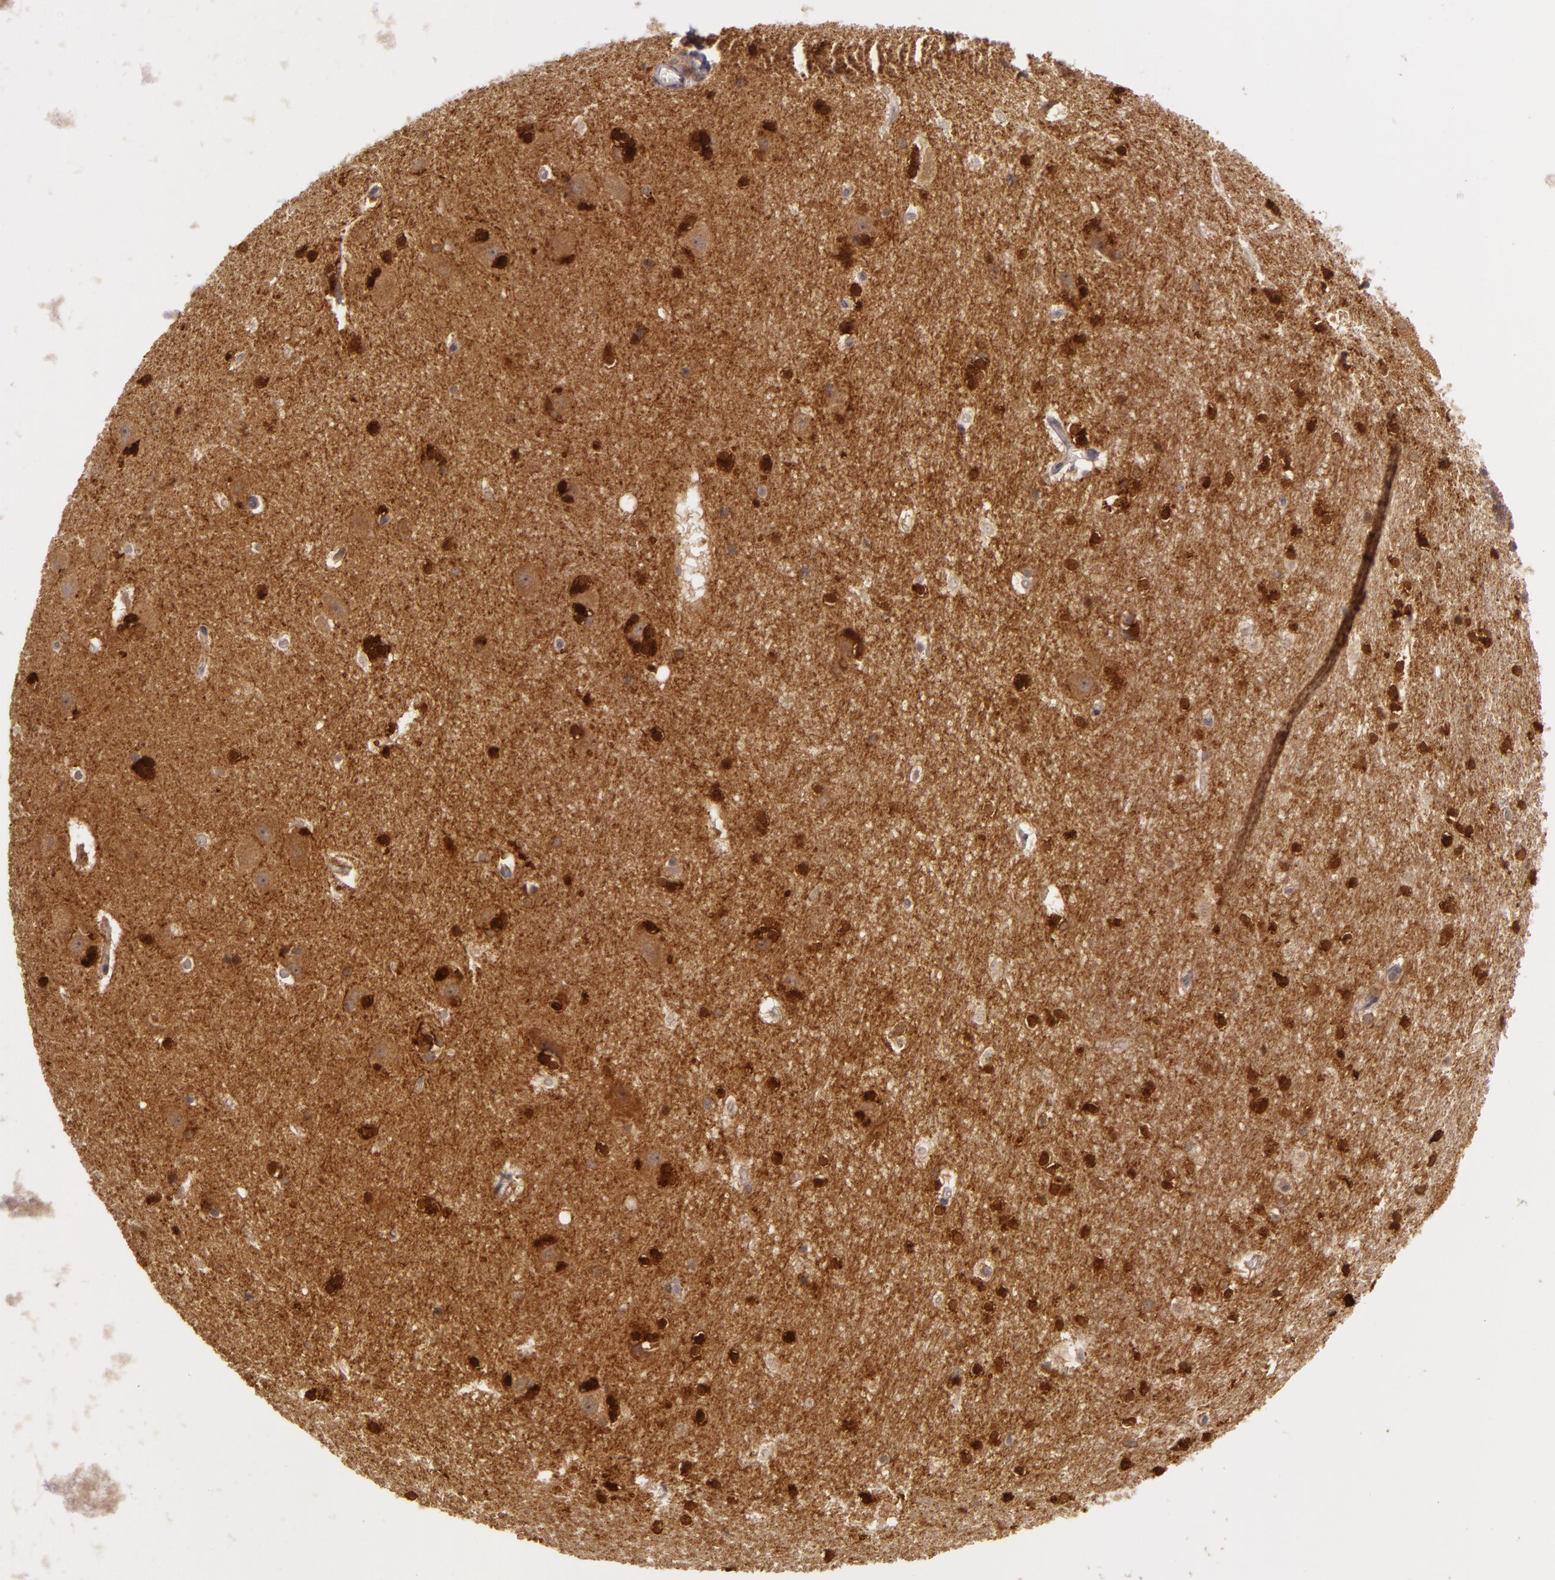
{"staining": {"intensity": "moderate", "quantity": "25%-75%", "location": "cytoplasmic/membranous,nuclear"}, "tissue": "hippocampus", "cell_type": "Glial cells", "image_type": "normal", "snomed": [{"axis": "morphology", "description": "Normal tissue, NOS"}, {"axis": "topography", "description": "Hippocampus"}], "caption": "Glial cells show medium levels of moderate cytoplasmic/membranous,nuclear staining in about 25%-75% of cells in unremarkable hippocampus.", "gene": "PPP1R3F", "patient": {"sex": "female", "age": 19}}